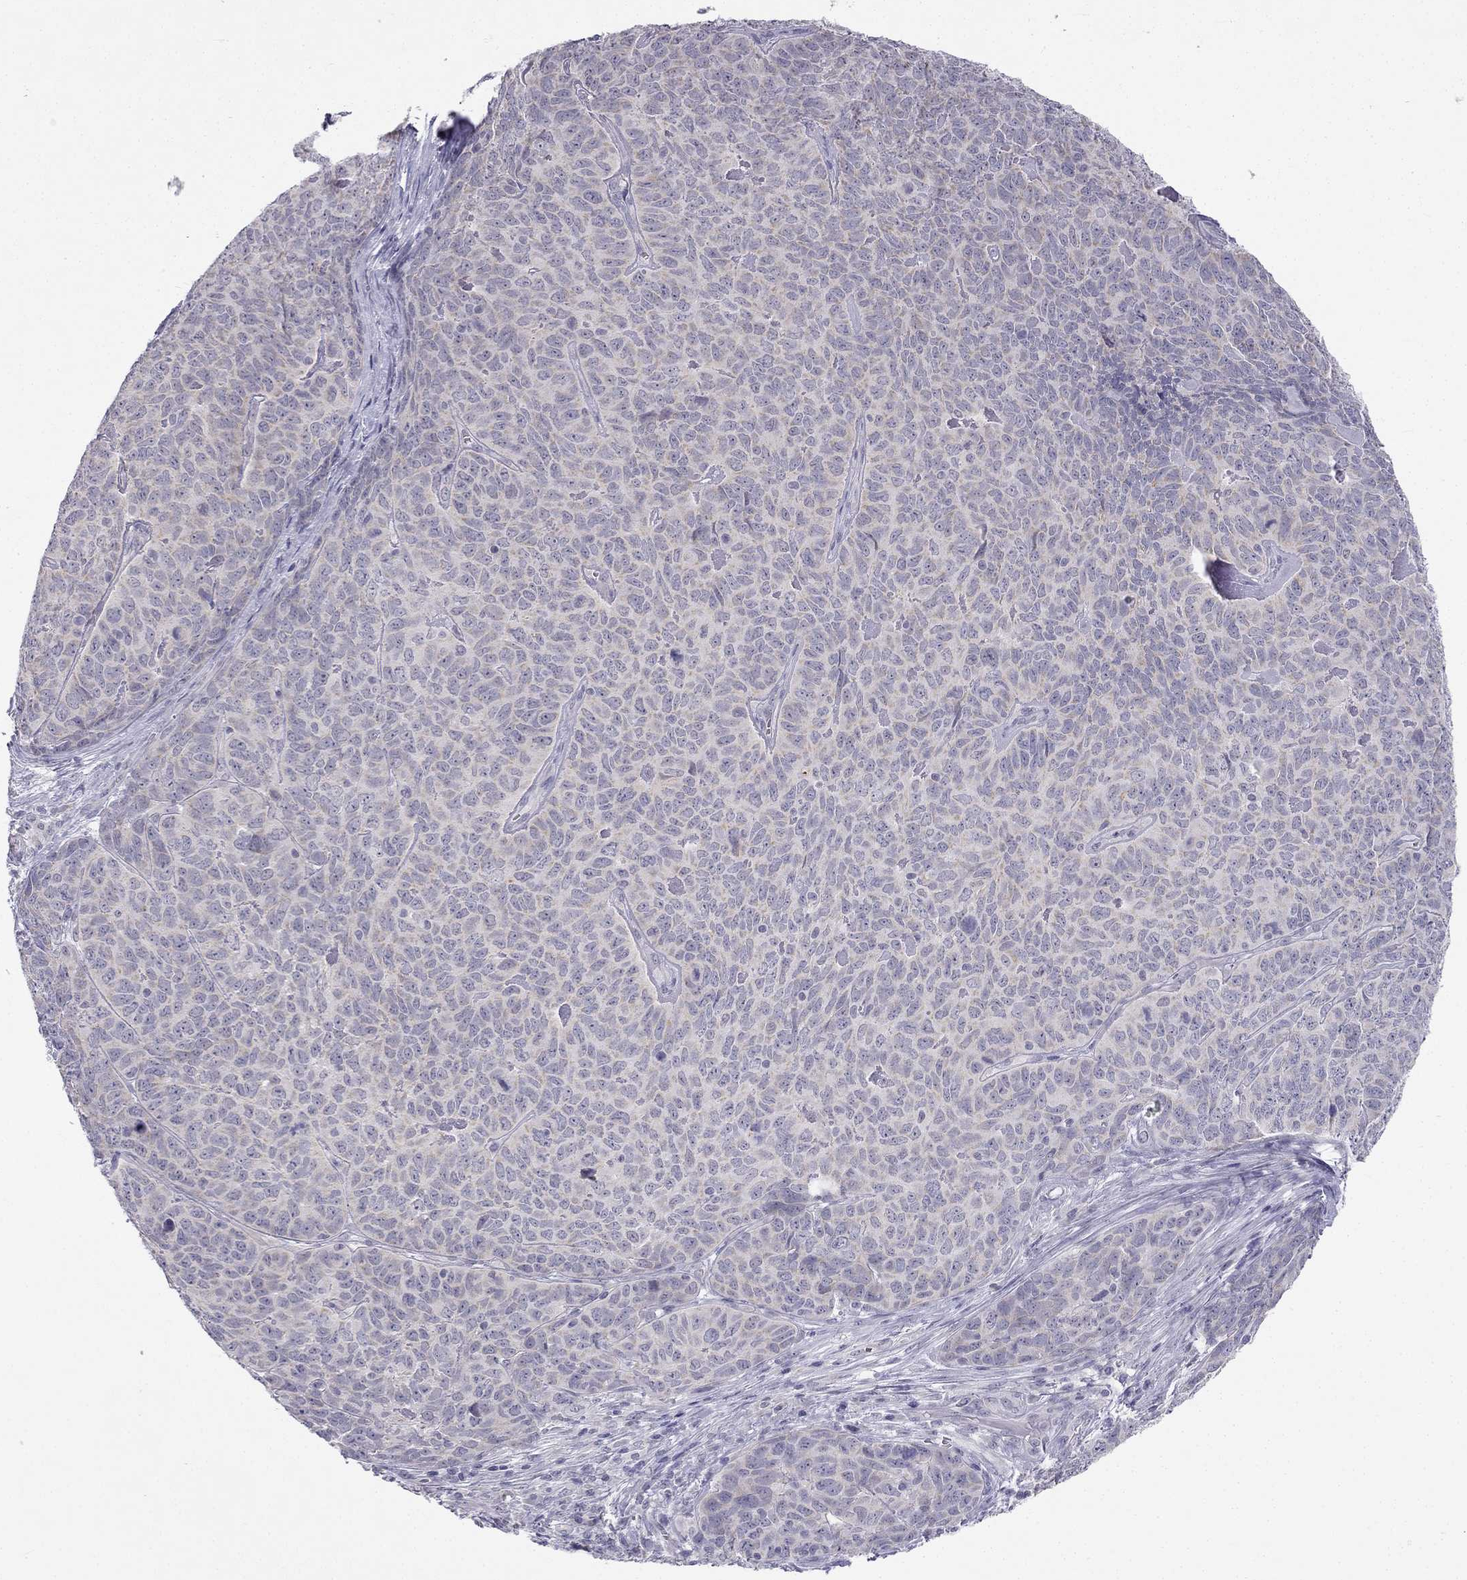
{"staining": {"intensity": "negative", "quantity": "none", "location": "none"}, "tissue": "skin cancer", "cell_type": "Tumor cells", "image_type": "cancer", "snomed": [{"axis": "morphology", "description": "Squamous cell carcinoma, NOS"}, {"axis": "topography", "description": "Skin"}, {"axis": "topography", "description": "Anal"}], "caption": "Squamous cell carcinoma (skin) was stained to show a protein in brown. There is no significant positivity in tumor cells. (DAB immunohistochemistry, high magnification).", "gene": "C5orf49", "patient": {"sex": "female", "age": 51}}